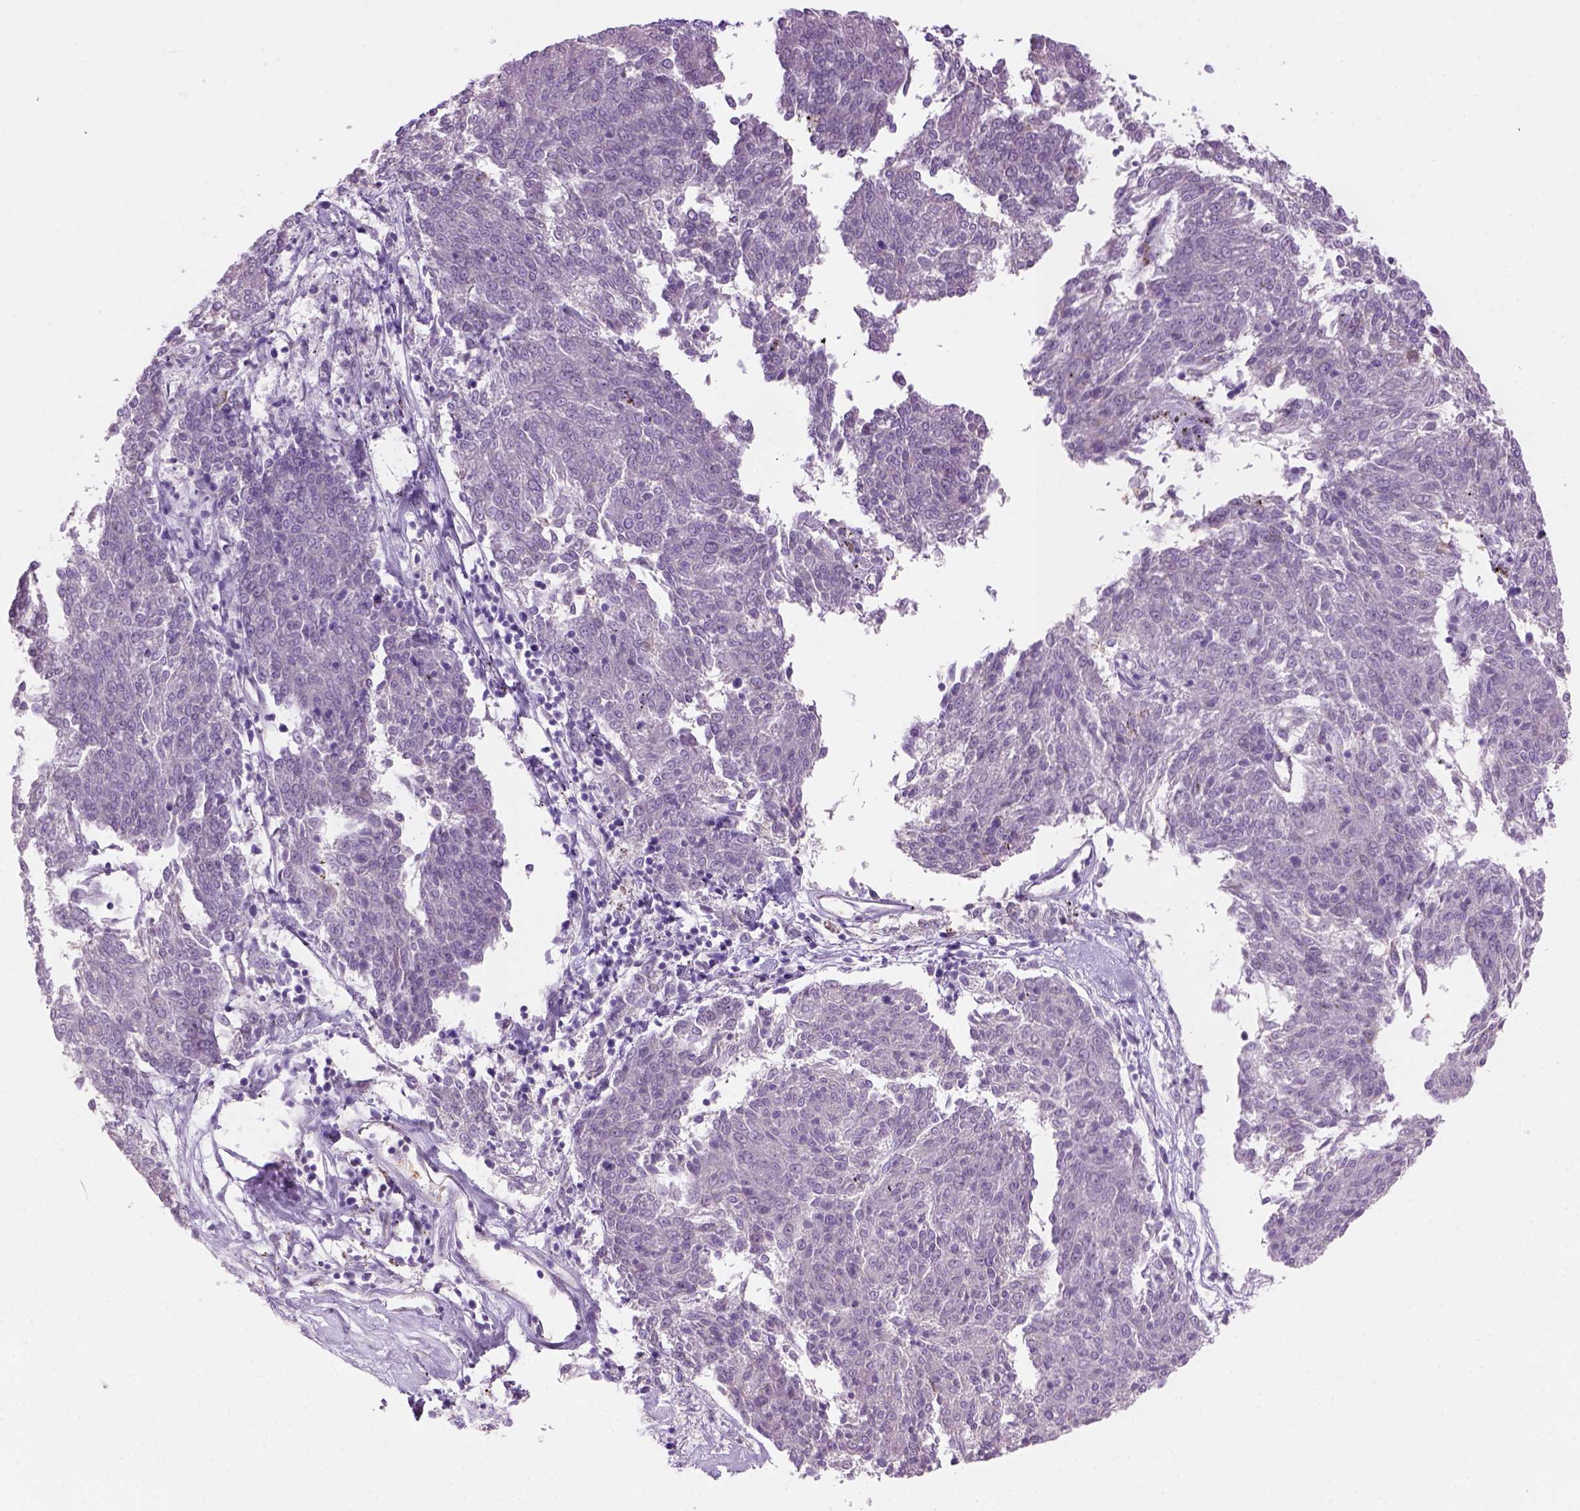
{"staining": {"intensity": "negative", "quantity": "none", "location": "none"}, "tissue": "melanoma", "cell_type": "Tumor cells", "image_type": "cancer", "snomed": [{"axis": "morphology", "description": "Malignant melanoma, NOS"}, {"axis": "topography", "description": "Skin"}], "caption": "This micrograph is of malignant melanoma stained with IHC to label a protein in brown with the nuclei are counter-stained blue. There is no staining in tumor cells.", "gene": "CD84", "patient": {"sex": "female", "age": 72}}